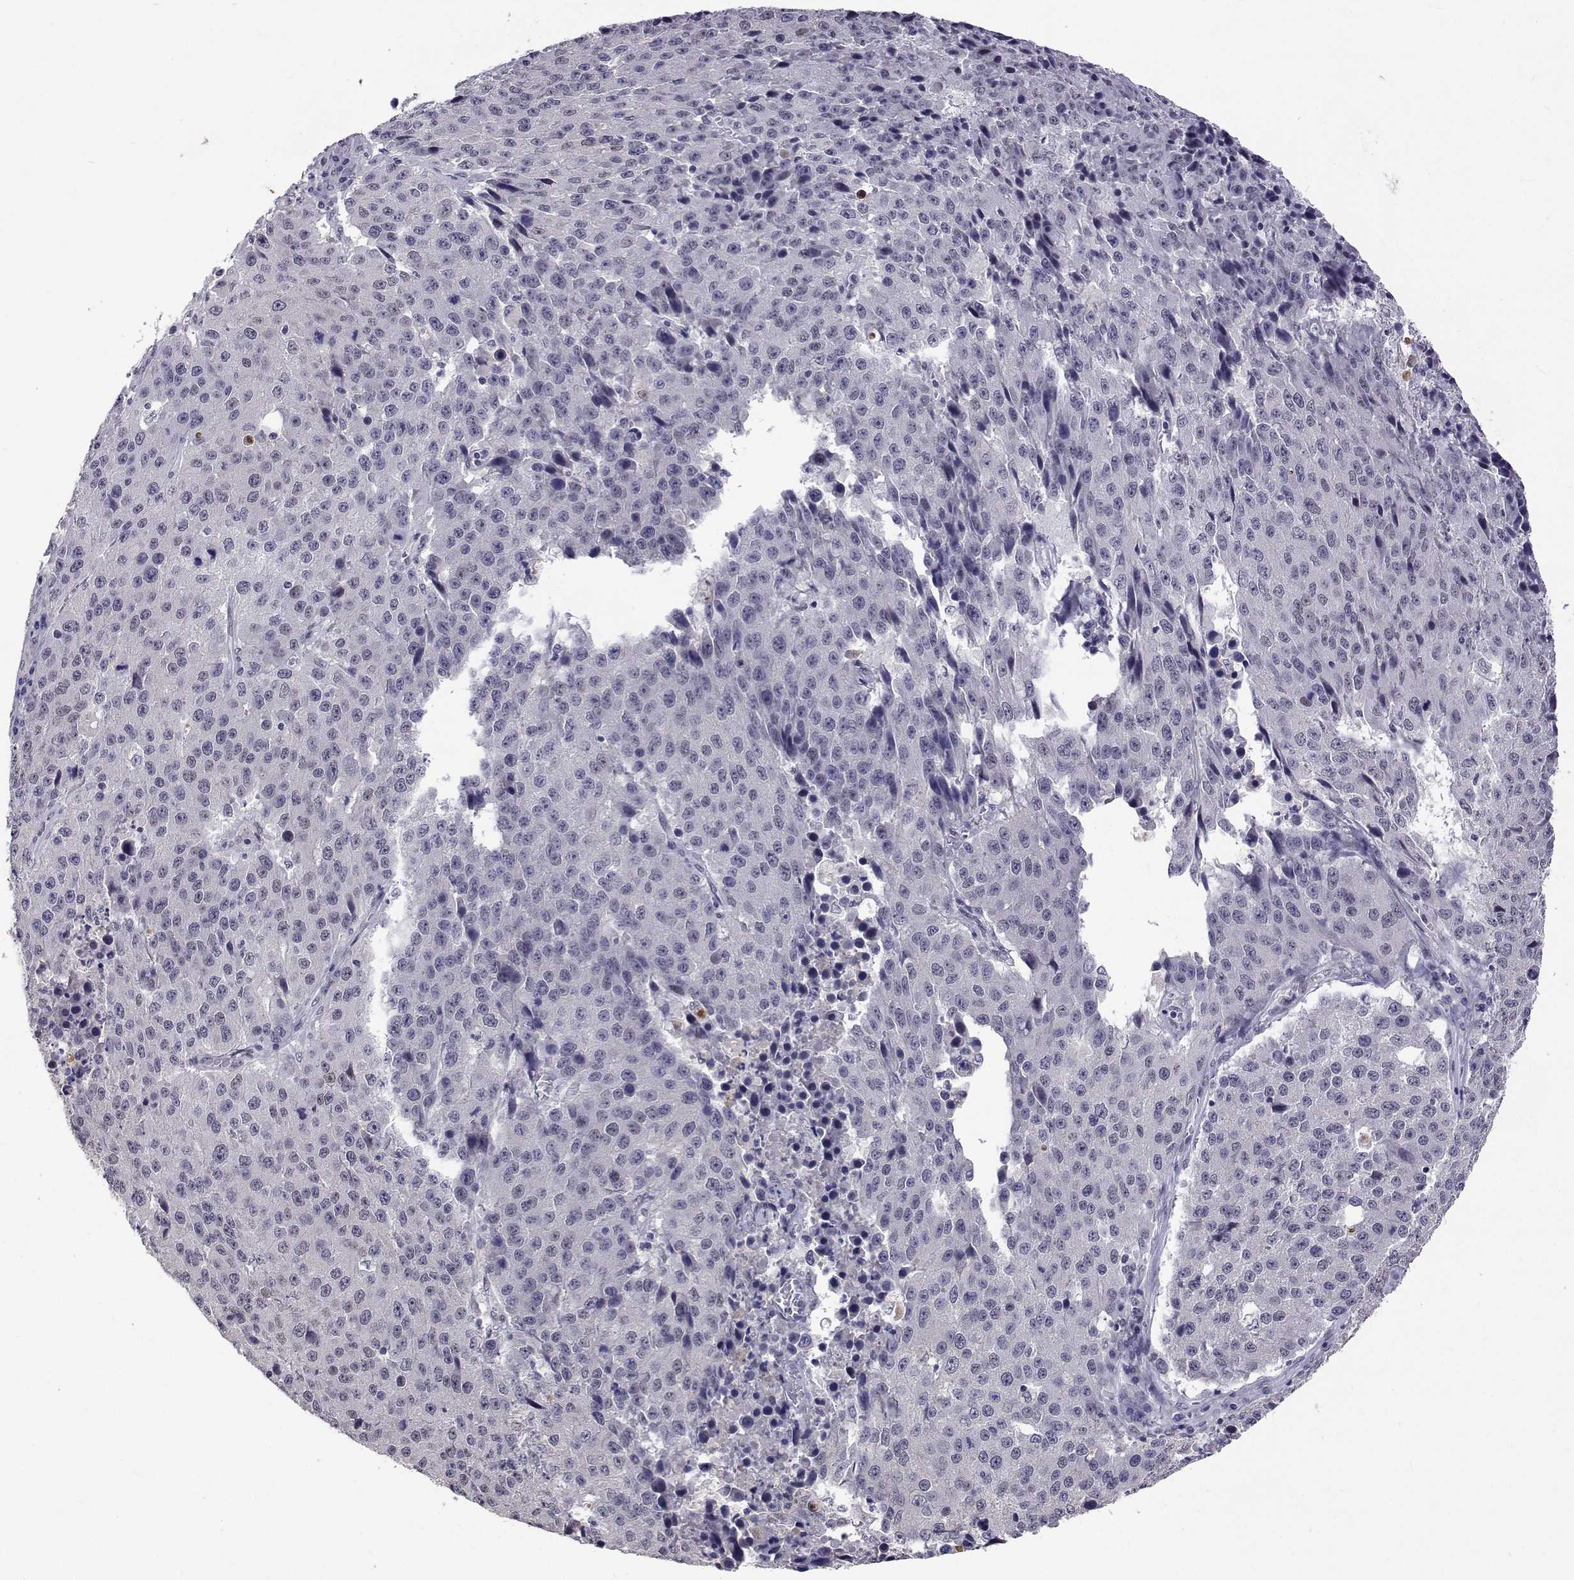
{"staining": {"intensity": "negative", "quantity": "none", "location": "none"}, "tissue": "stomach cancer", "cell_type": "Tumor cells", "image_type": "cancer", "snomed": [{"axis": "morphology", "description": "Adenocarcinoma, NOS"}, {"axis": "topography", "description": "Stomach"}], "caption": "Tumor cells are negative for protein expression in human stomach cancer (adenocarcinoma).", "gene": "HNRNPA0", "patient": {"sex": "male", "age": 71}}